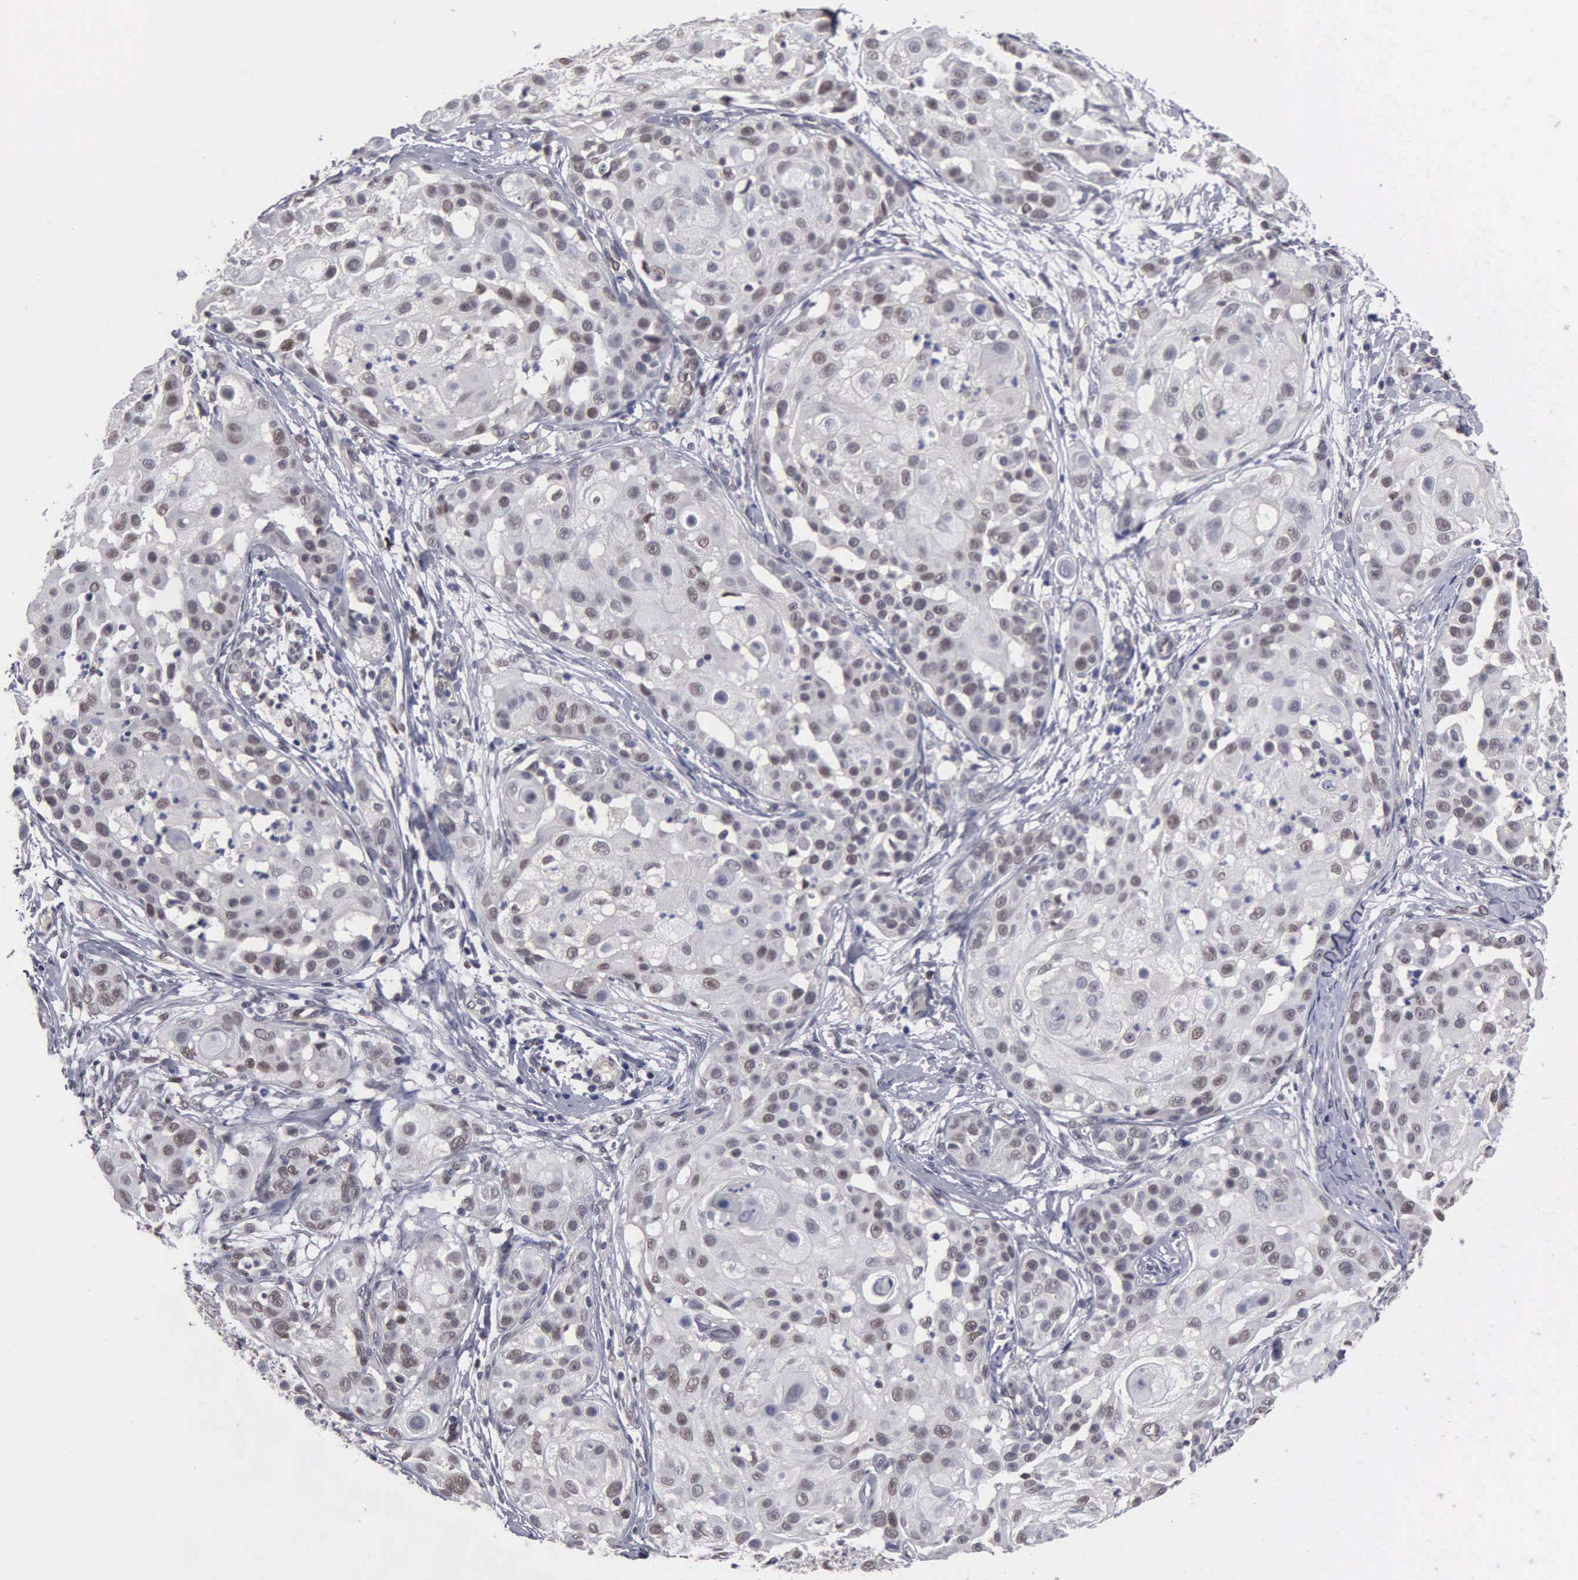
{"staining": {"intensity": "weak", "quantity": "25%-75%", "location": "nuclear"}, "tissue": "skin cancer", "cell_type": "Tumor cells", "image_type": "cancer", "snomed": [{"axis": "morphology", "description": "Squamous cell carcinoma, NOS"}, {"axis": "topography", "description": "Skin"}], "caption": "A high-resolution image shows immunohistochemistry (IHC) staining of skin cancer (squamous cell carcinoma), which shows weak nuclear positivity in approximately 25%-75% of tumor cells. (DAB (3,3'-diaminobenzidine) IHC with brightfield microscopy, high magnification).", "gene": "ZBTB33", "patient": {"sex": "female", "age": 57}}